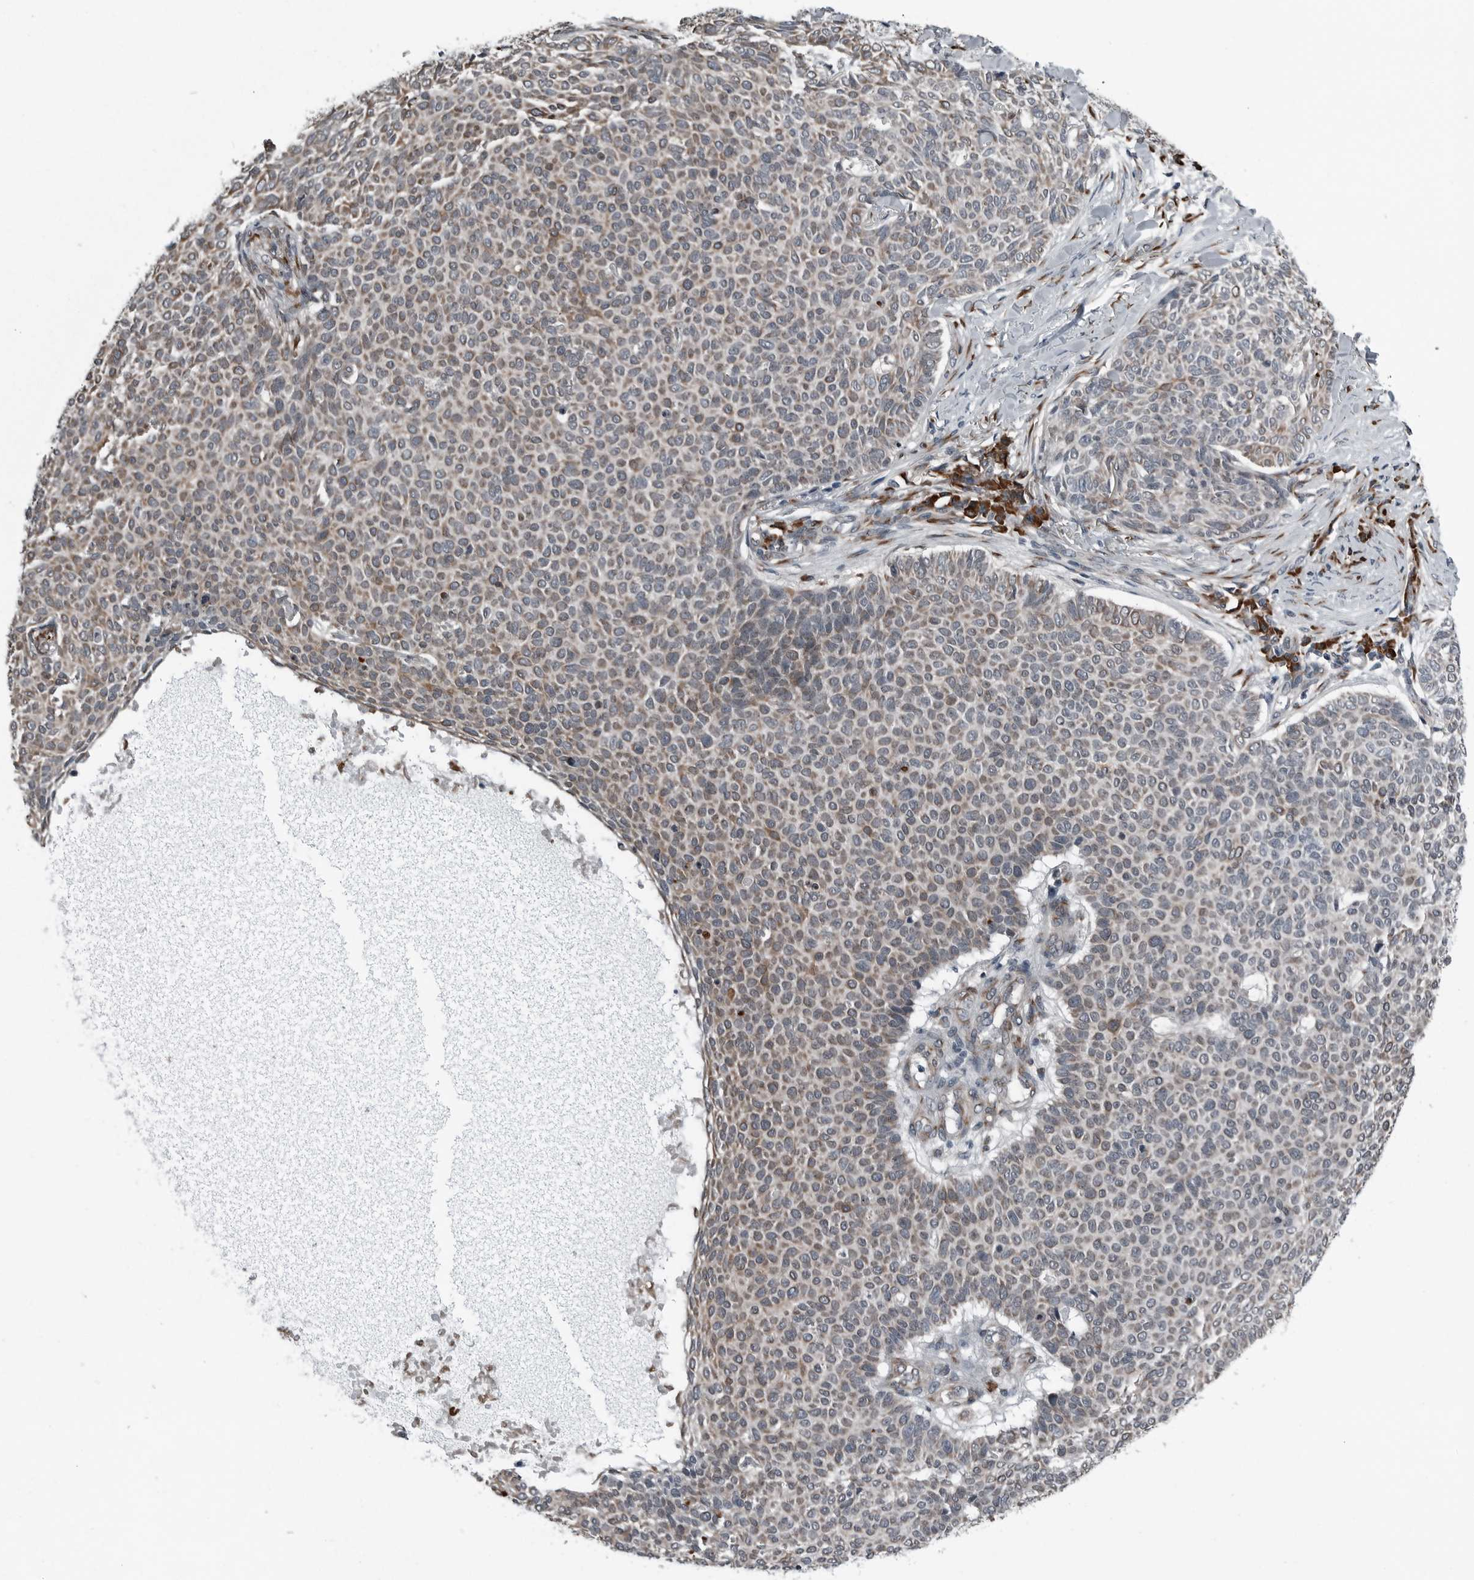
{"staining": {"intensity": "weak", "quantity": ">75%", "location": "cytoplasmic/membranous"}, "tissue": "skin cancer", "cell_type": "Tumor cells", "image_type": "cancer", "snomed": [{"axis": "morphology", "description": "Normal tissue, NOS"}, {"axis": "morphology", "description": "Basal cell carcinoma"}, {"axis": "topography", "description": "Skin"}], "caption": "Basal cell carcinoma (skin) stained with a brown dye displays weak cytoplasmic/membranous positive positivity in approximately >75% of tumor cells.", "gene": "CEP85", "patient": {"sex": "male", "age": 50}}